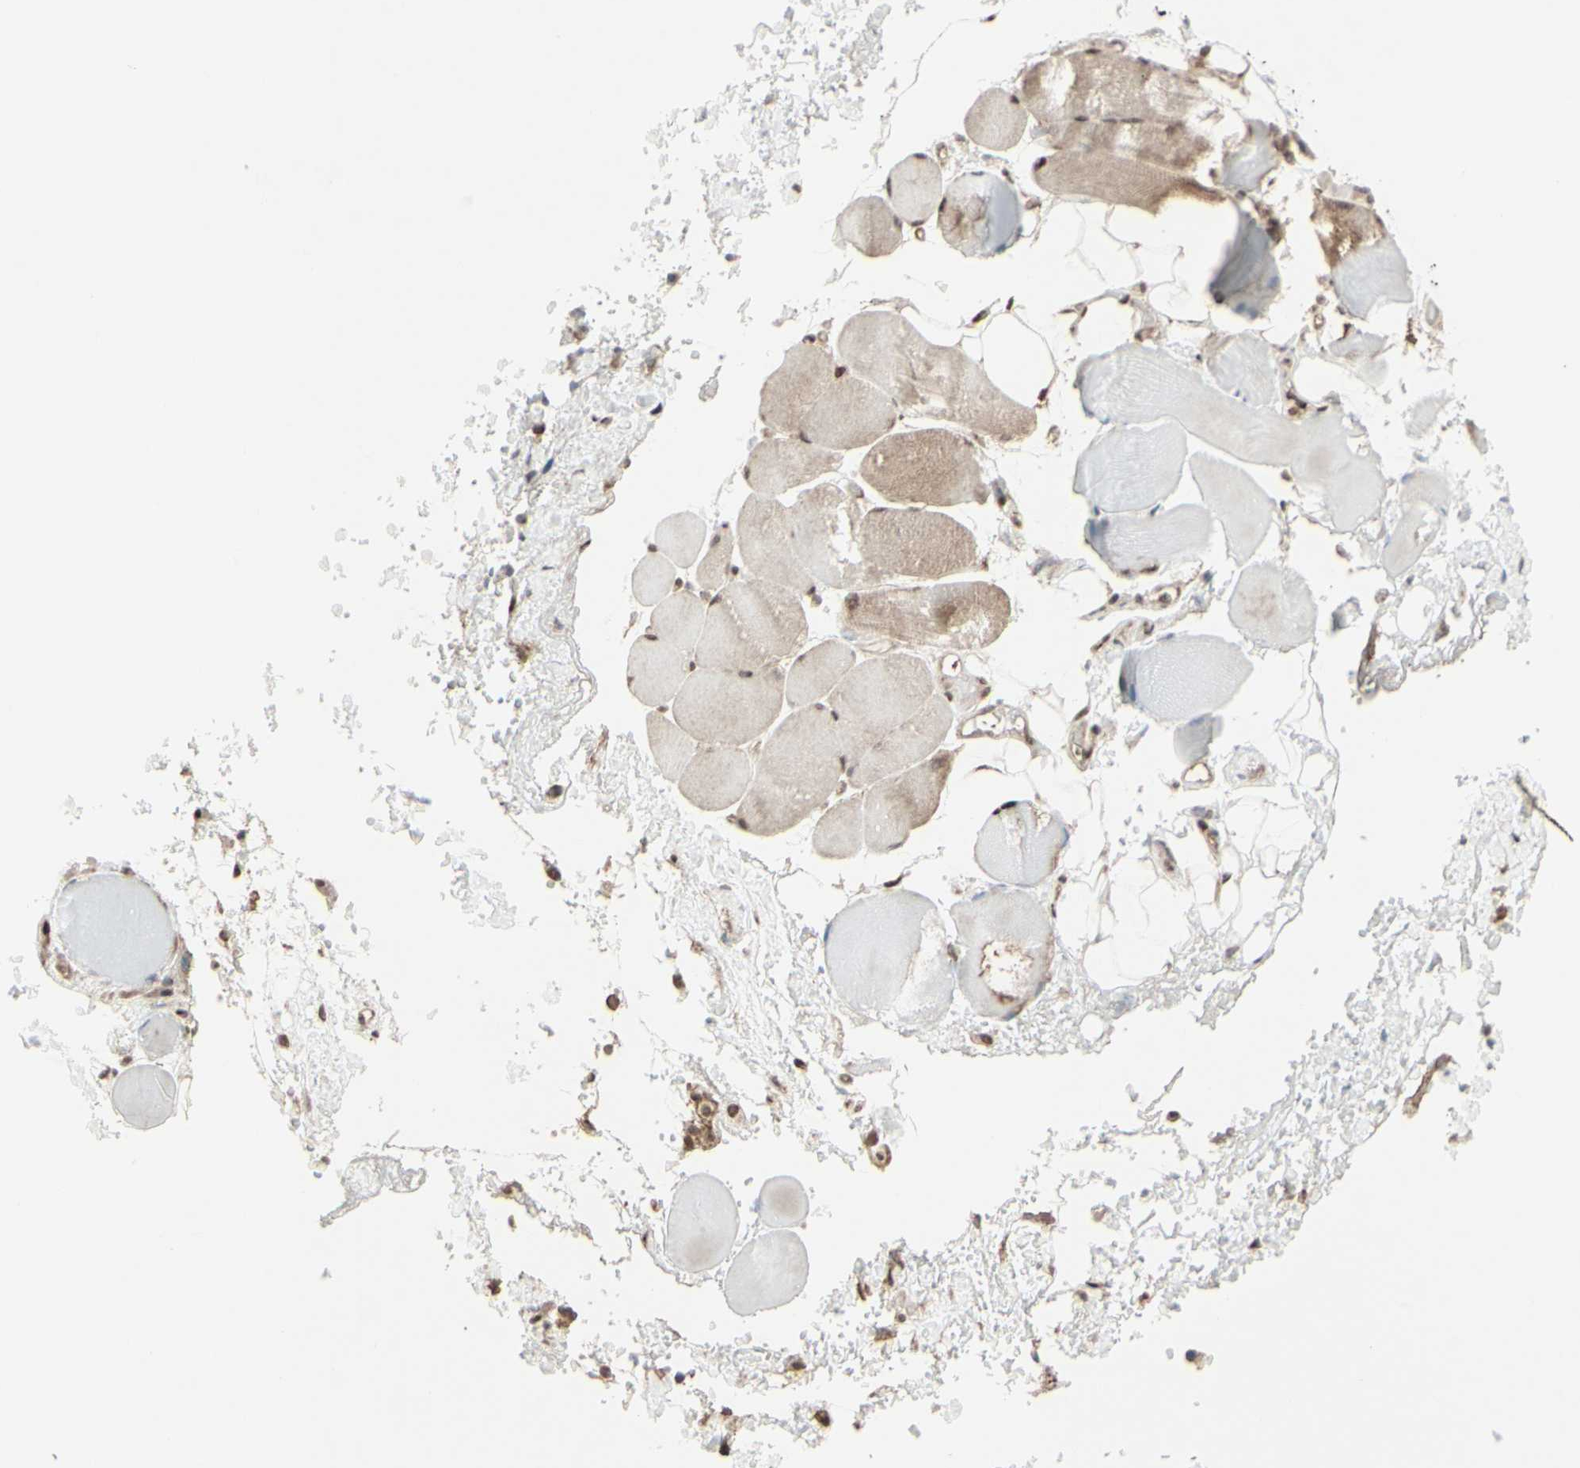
{"staining": {"intensity": "moderate", "quantity": ">75%", "location": "cytoplasmic/membranous,nuclear"}, "tissue": "adipose tissue", "cell_type": "Adipocytes", "image_type": "normal", "snomed": [{"axis": "morphology", "description": "Normal tissue, NOS"}, {"axis": "morphology", "description": "Inflammation, NOS"}, {"axis": "topography", "description": "Vascular tissue"}, {"axis": "topography", "description": "Salivary gland"}], "caption": "A photomicrograph showing moderate cytoplasmic/membranous,nuclear expression in approximately >75% of adipocytes in normal adipose tissue, as visualized by brown immunohistochemical staining.", "gene": "CD33", "patient": {"sex": "female", "age": 75}}